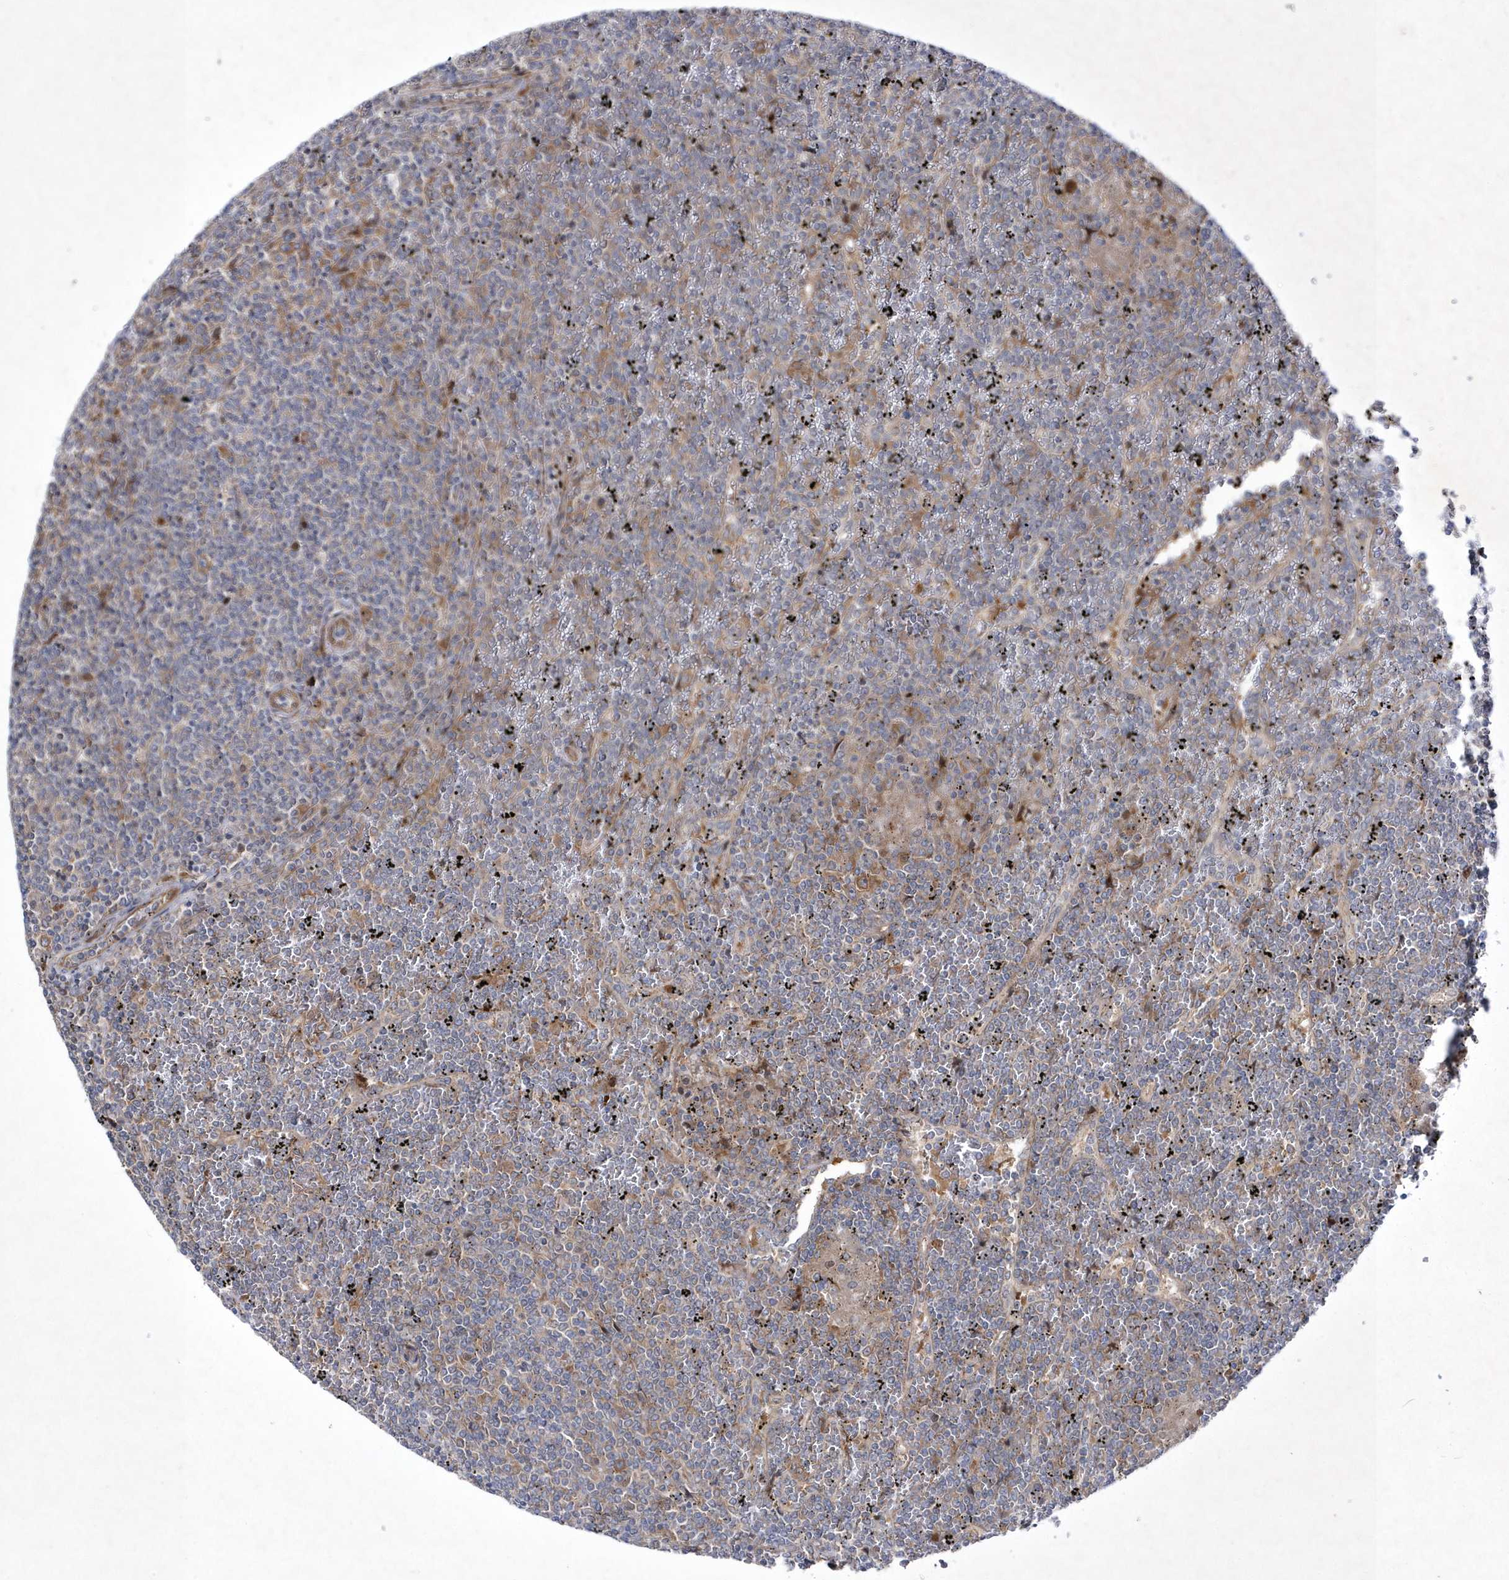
{"staining": {"intensity": "negative", "quantity": "none", "location": "none"}, "tissue": "lymphoma", "cell_type": "Tumor cells", "image_type": "cancer", "snomed": [{"axis": "morphology", "description": "Malignant lymphoma, non-Hodgkin's type, Low grade"}, {"axis": "topography", "description": "Spleen"}], "caption": "This micrograph is of malignant lymphoma, non-Hodgkin's type (low-grade) stained with IHC to label a protein in brown with the nuclei are counter-stained blue. There is no staining in tumor cells. Nuclei are stained in blue.", "gene": "DSPP", "patient": {"sex": "female", "age": 19}}